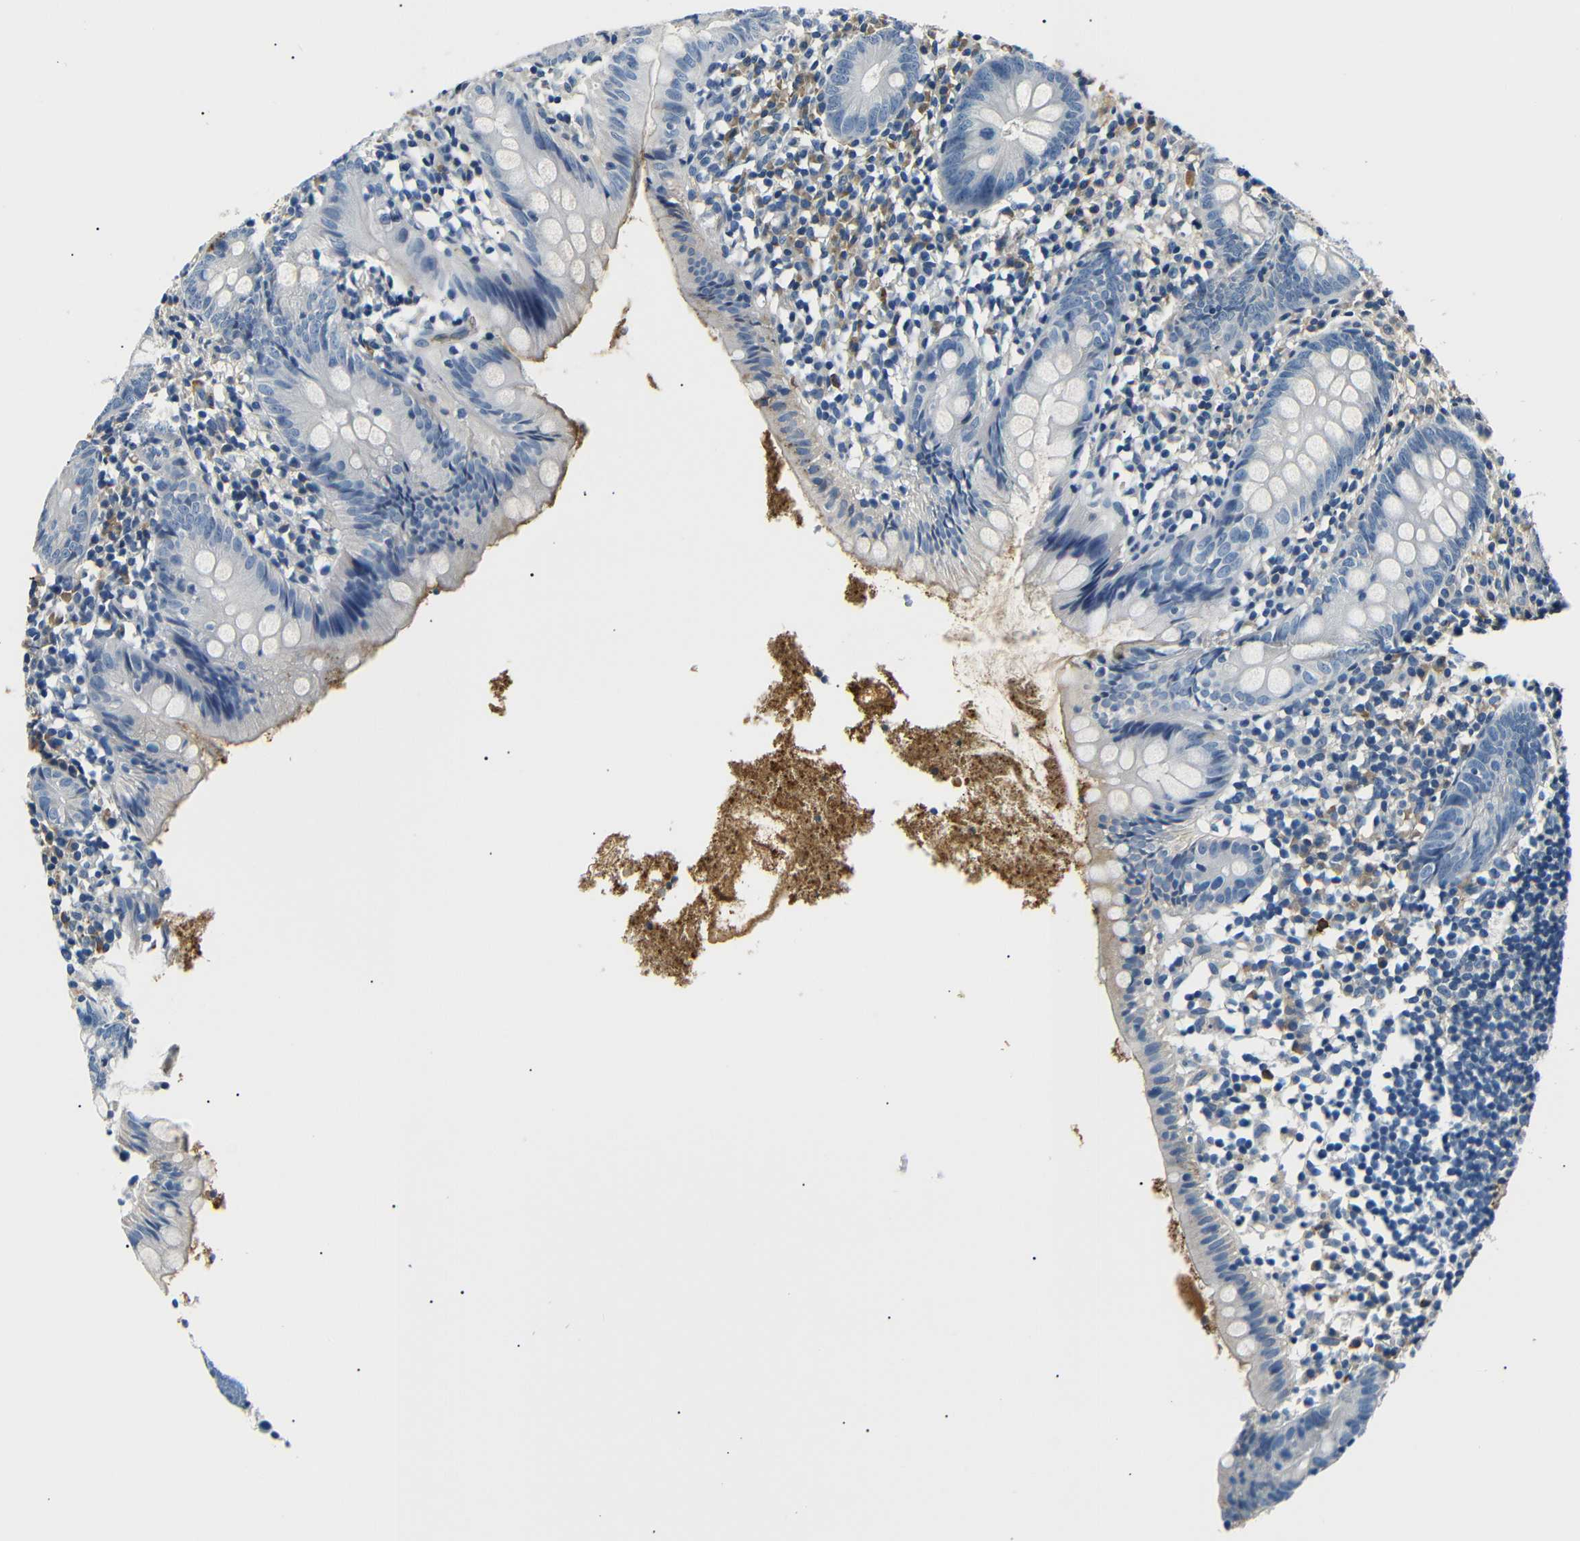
{"staining": {"intensity": "negative", "quantity": "none", "location": "none"}, "tissue": "appendix", "cell_type": "Glandular cells", "image_type": "normal", "snomed": [{"axis": "morphology", "description": "Normal tissue, NOS"}, {"axis": "topography", "description": "Appendix"}], "caption": "The IHC micrograph has no significant staining in glandular cells of appendix.", "gene": "LHCGR", "patient": {"sex": "female", "age": 20}}